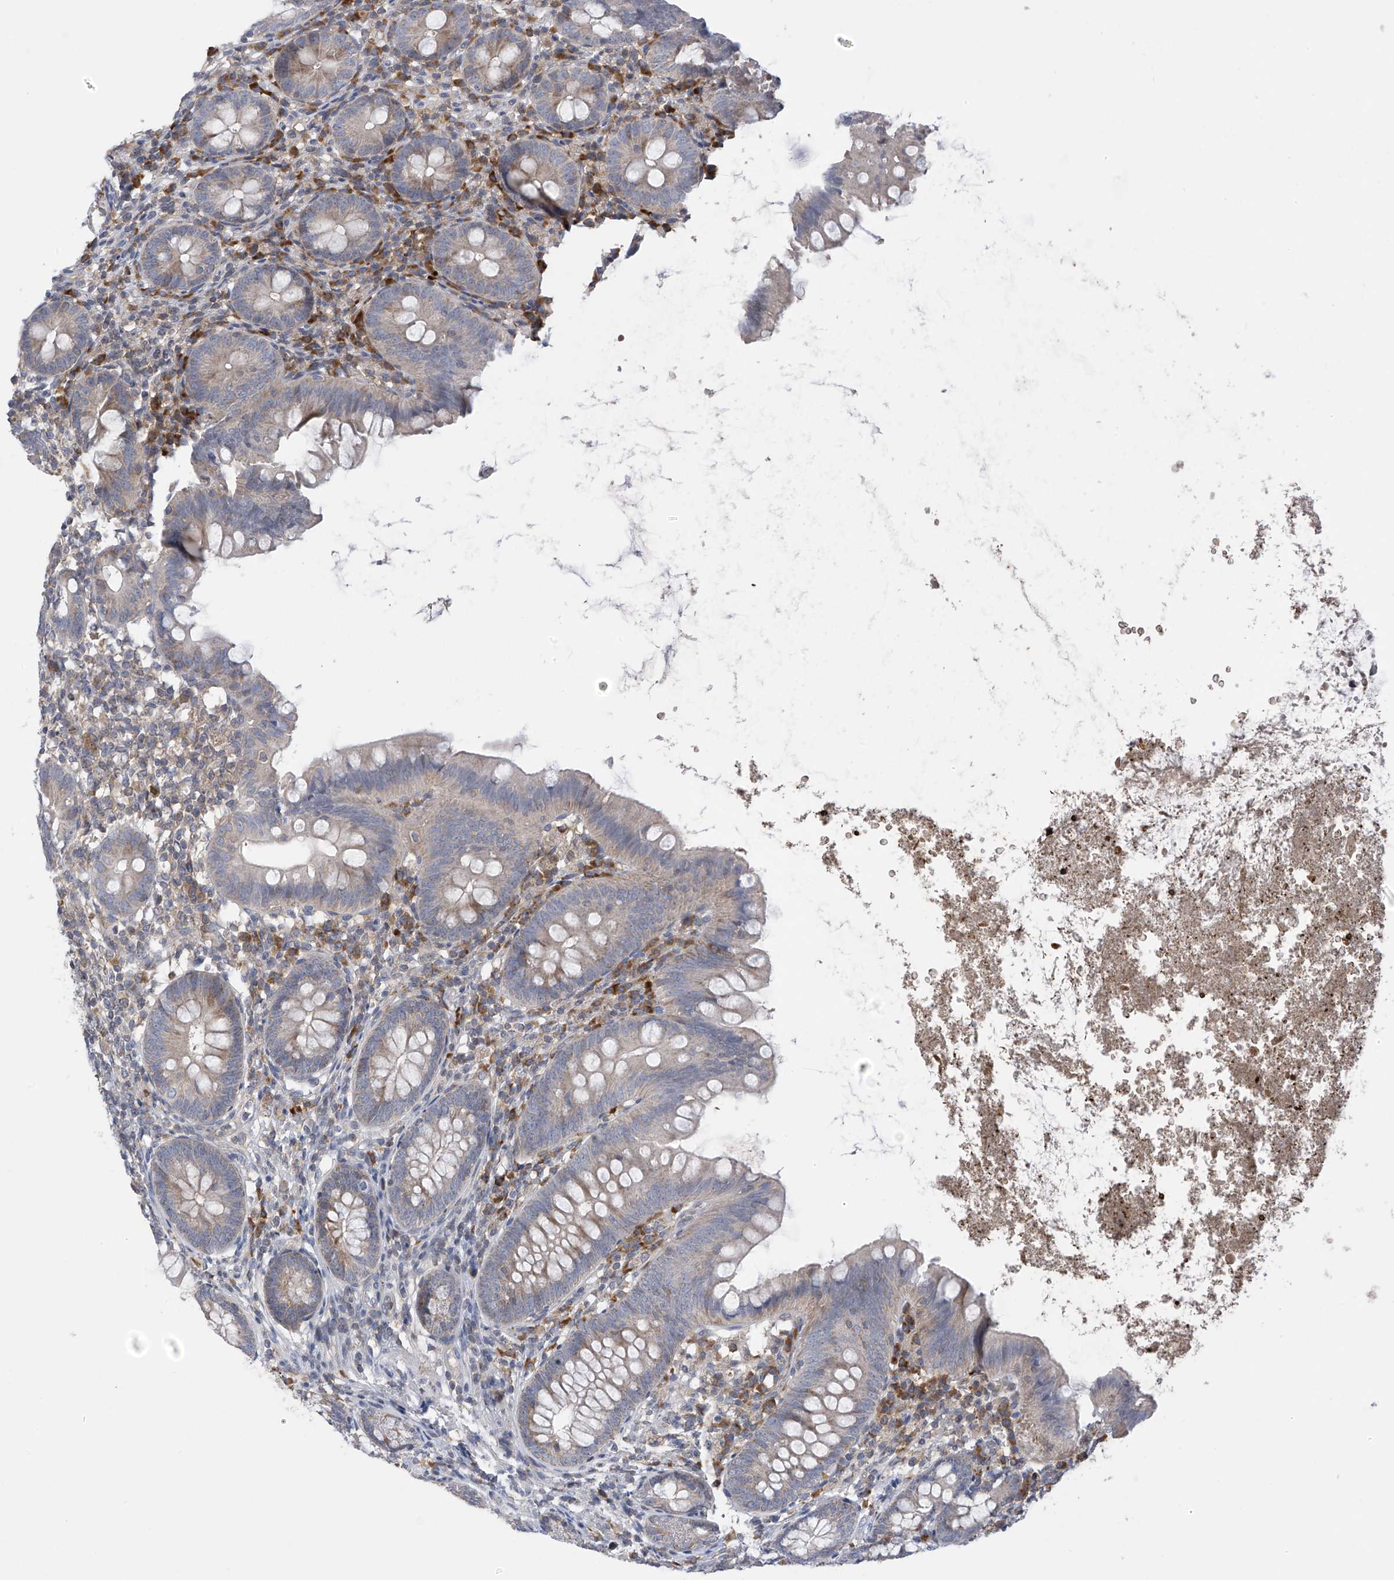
{"staining": {"intensity": "moderate", "quantity": "25%-75%", "location": "cytoplasmic/membranous"}, "tissue": "appendix", "cell_type": "Glandular cells", "image_type": "normal", "snomed": [{"axis": "morphology", "description": "Normal tissue, NOS"}, {"axis": "topography", "description": "Appendix"}], "caption": "Immunohistochemical staining of benign appendix shows medium levels of moderate cytoplasmic/membranous expression in about 25%-75% of glandular cells.", "gene": "SLCO4A1", "patient": {"sex": "female", "age": 62}}